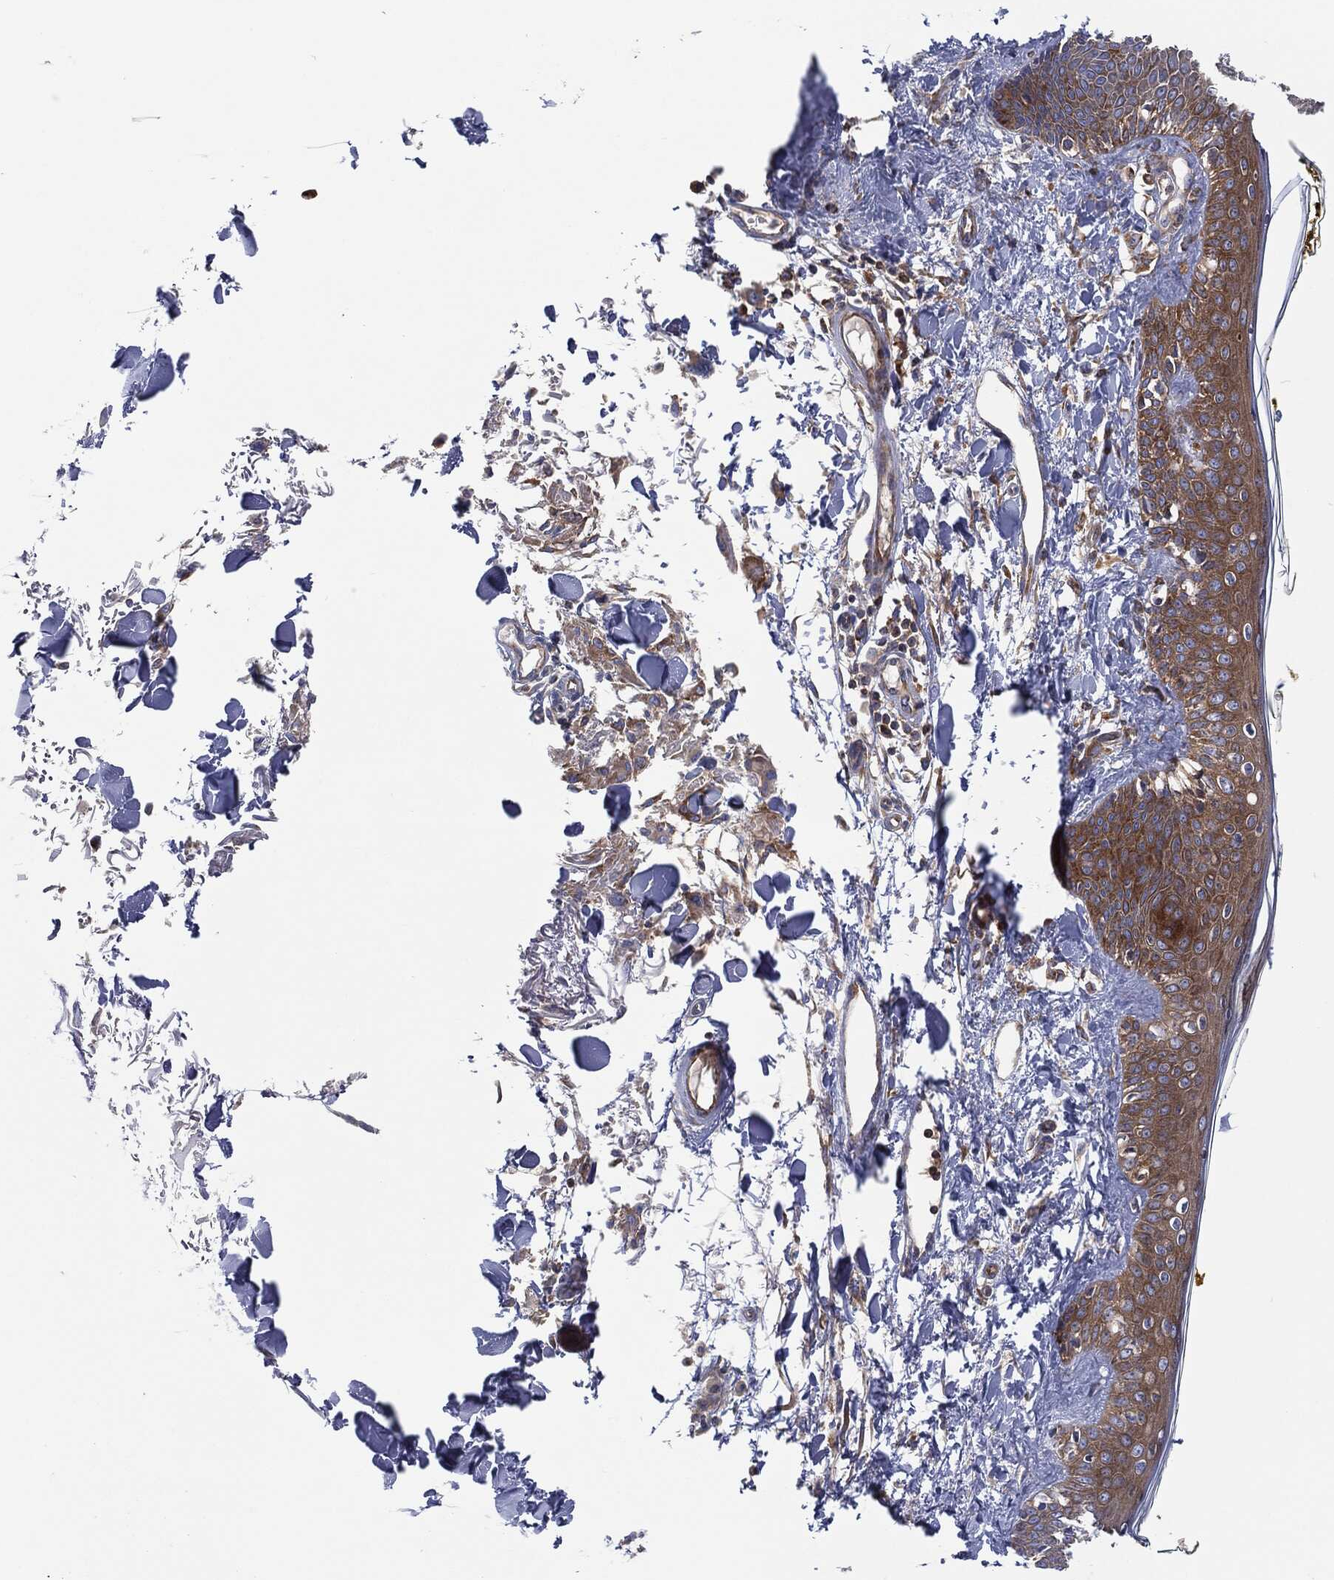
{"staining": {"intensity": "negative", "quantity": "none", "location": "none"}, "tissue": "skin", "cell_type": "Fibroblasts", "image_type": "normal", "snomed": [{"axis": "morphology", "description": "Normal tissue, NOS"}, {"axis": "topography", "description": "Skin"}], "caption": "IHC of unremarkable human skin shows no staining in fibroblasts.", "gene": "EIF2S2", "patient": {"sex": "male", "age": 76}}